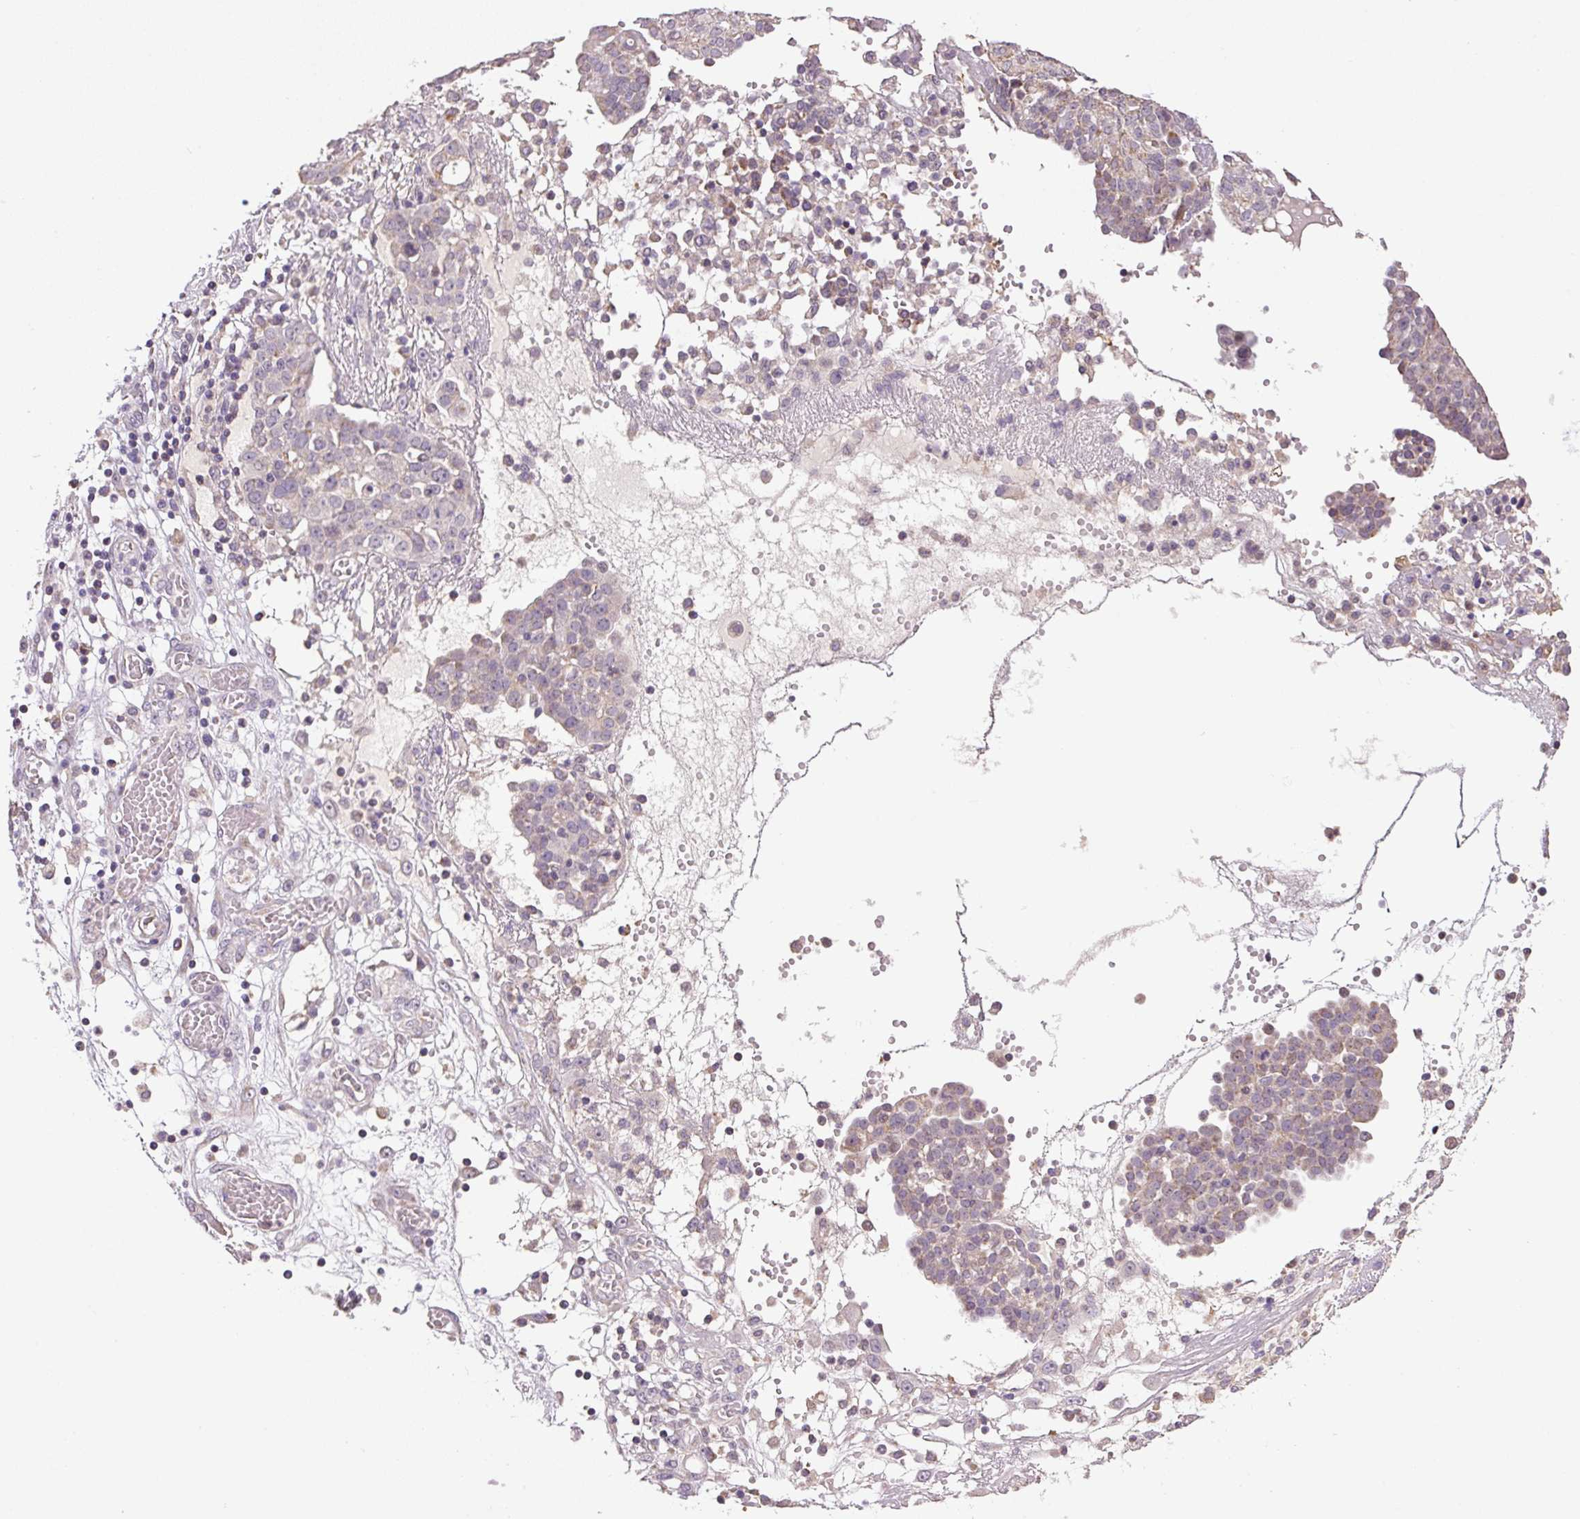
{"staining": {"intensity": "weak", "quantity": "25%-75%", "location": "cytoplasmic/membranous"}, "tissue": "ovarian cancer", "cell_type": "Tumor cells", "image_type": "cancer", "snomed": [{"axis": "morphology", "description": "Cystadenocarcinoma, serous, NOS"}, {"axis": "topography", "description": "Soft tissue"}, {"axis": "topography", "description": "Ovary"}], "caption": "Brown immunohistochemical staining in ovarian serous cystadenocarcinoma exhibits weak cytoplasmic/membranous staining in approximately 25%-75% of tumor cells.", "gene": "SGF29", "patient": {"sex": "female", "age": 57}}